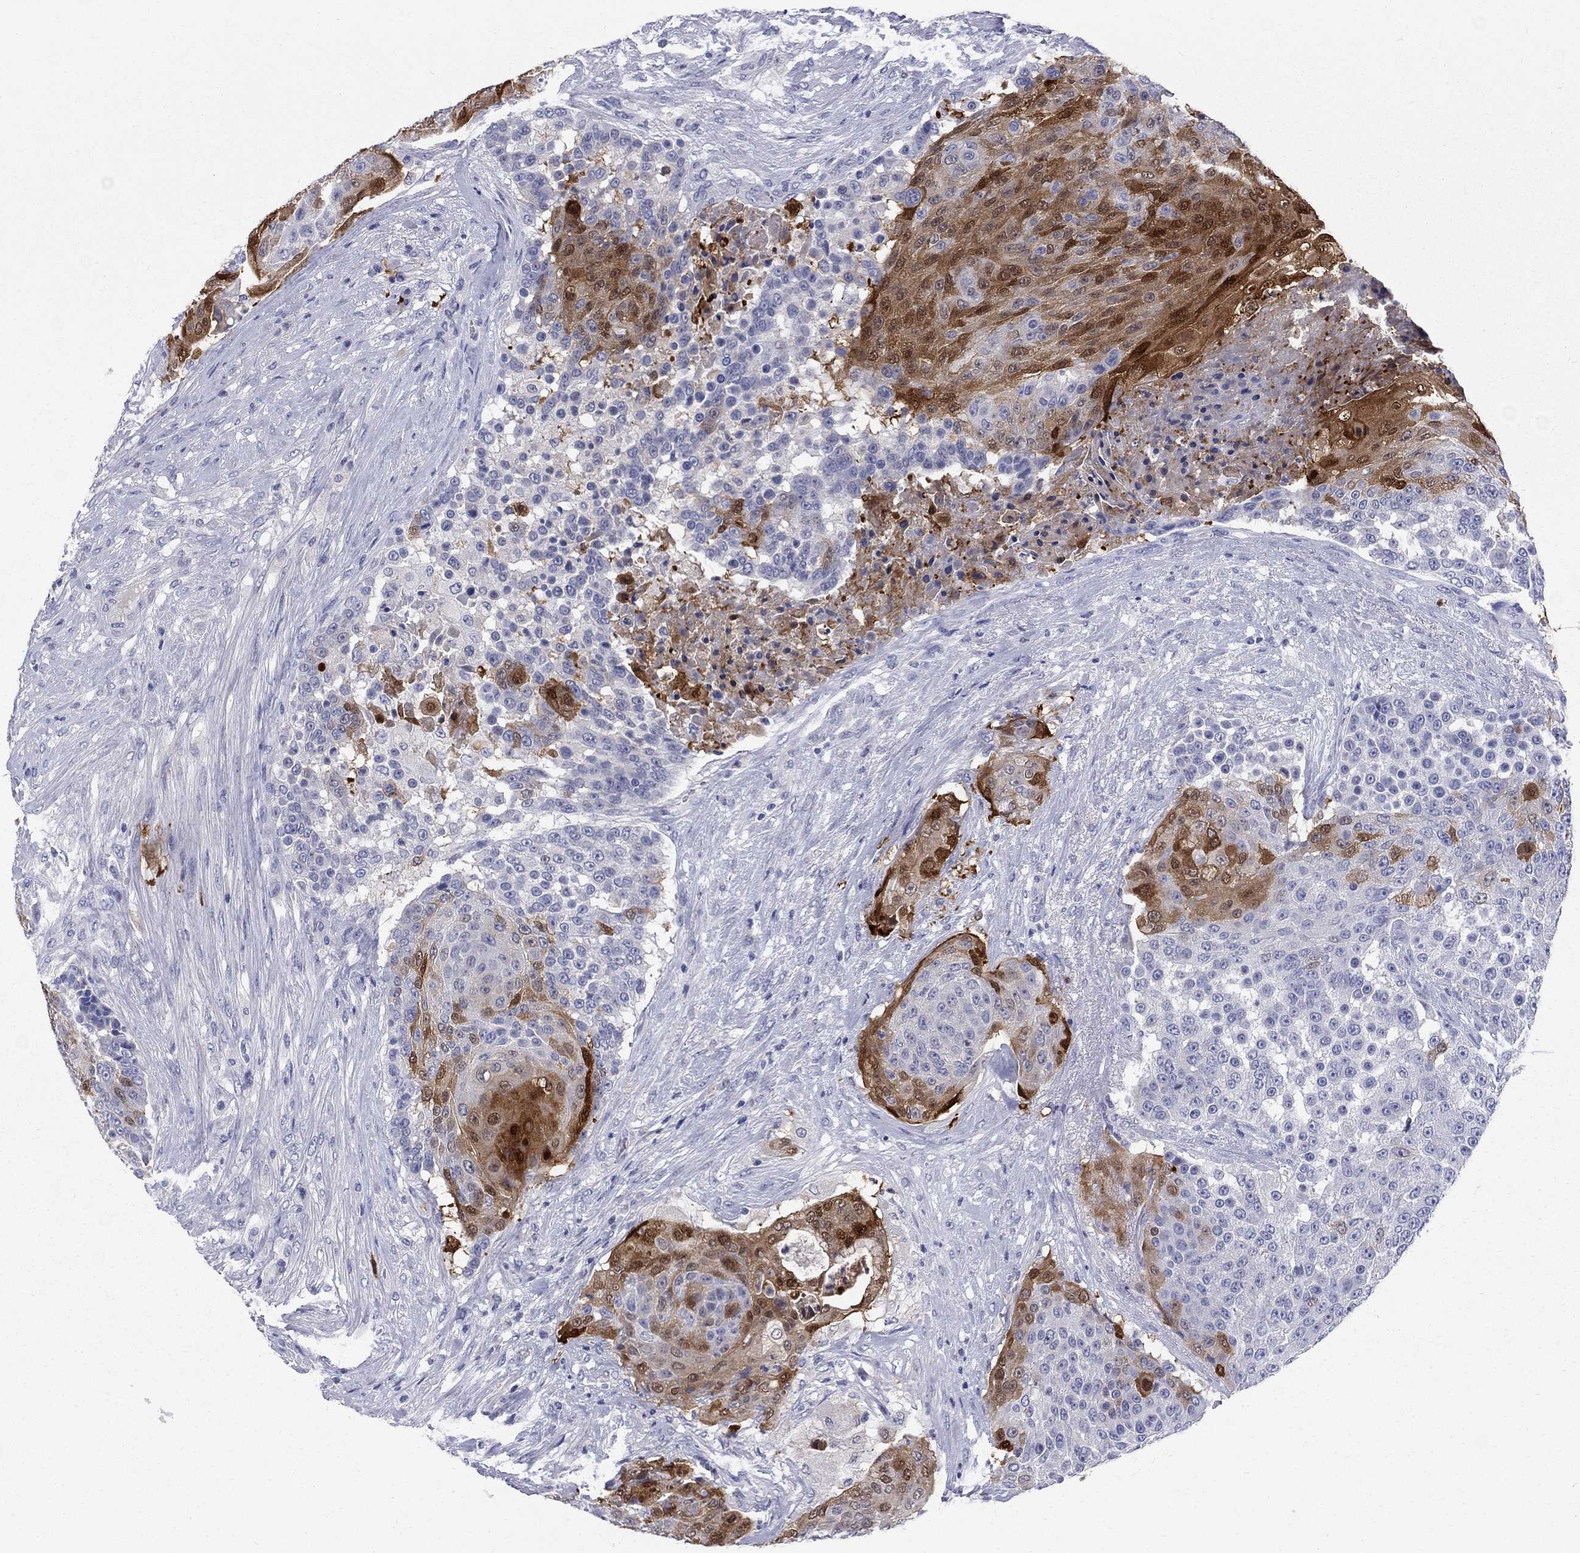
{"staining": {"intensity": "strong", "quantity": "<25%", "location": "cytoplasmic/membranous"}, "tissue": "urothelial cancer", "cell_type": "Tumor cells", "image_type": "cancer", "snomed": [{"axis": "morphology", "description": "Urothelial carcinoma, High grade"}, {"axis": "topography", "description": "Urinary bladder"}], "caption": "The image exhibits a brown stain indicating the presence of a protein in the cytoplasmic/membranous of tumor cells in urothelial cancer.", "gene": "SERPINB2", "patient": {"sex": "female", "age": 63}}